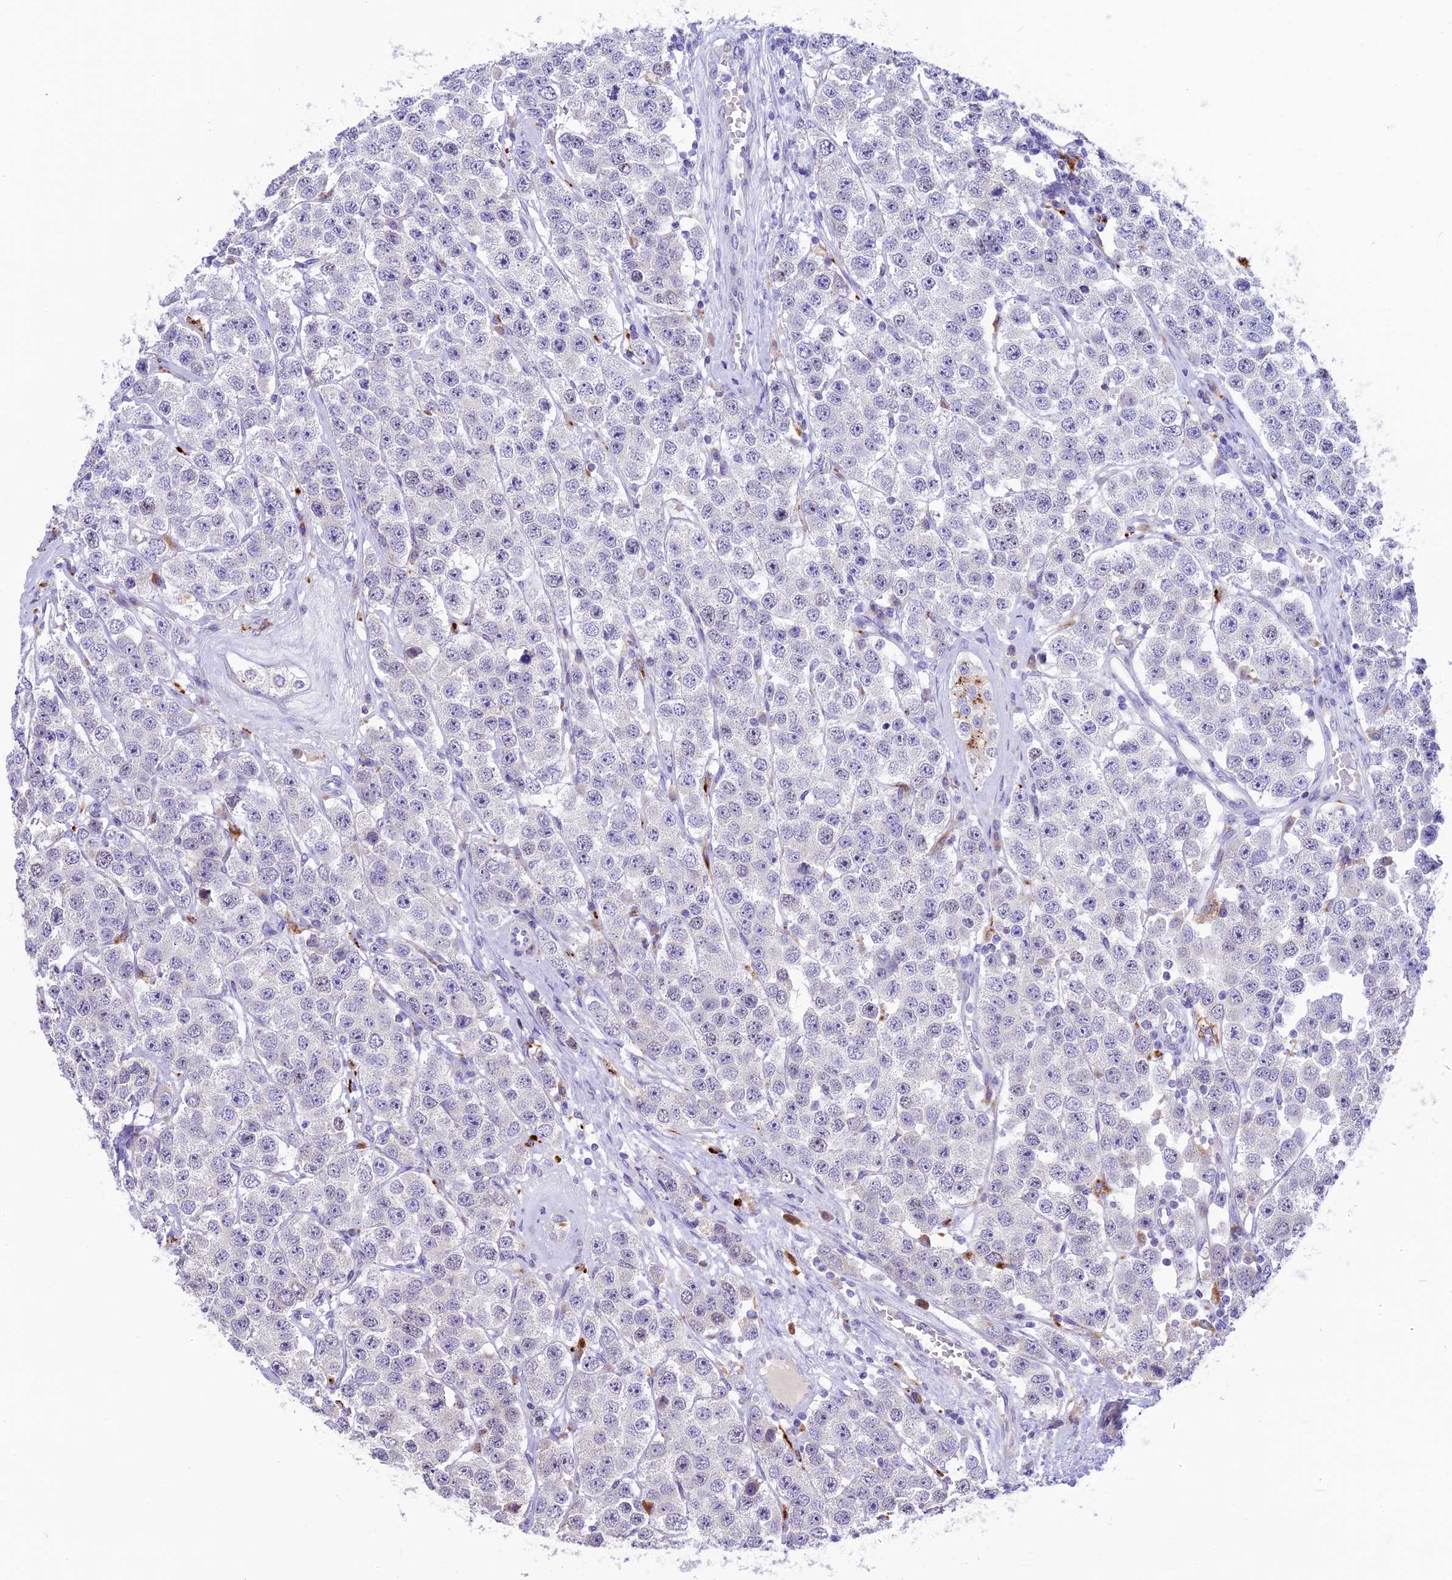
{"staining": {"intensity": "negative", "quantity": "none", "location": "none"}, "tissue": "testis cancer", "cell_type": "Tumor cells", "image_type": "cancer", "snomed": [{"axis": "morphology", "description": "Seminoma, NOS"}, {"axis": "topography", "description": "Testis"}], "caption": "A high-resolution histopathology image shows immunohistochemistry (IHC) staining of testis seminoma, which exhibits no significant positivity in tumor cells.", "gene": "THRSP", "patient": {"sex": "male", "age": 28}}